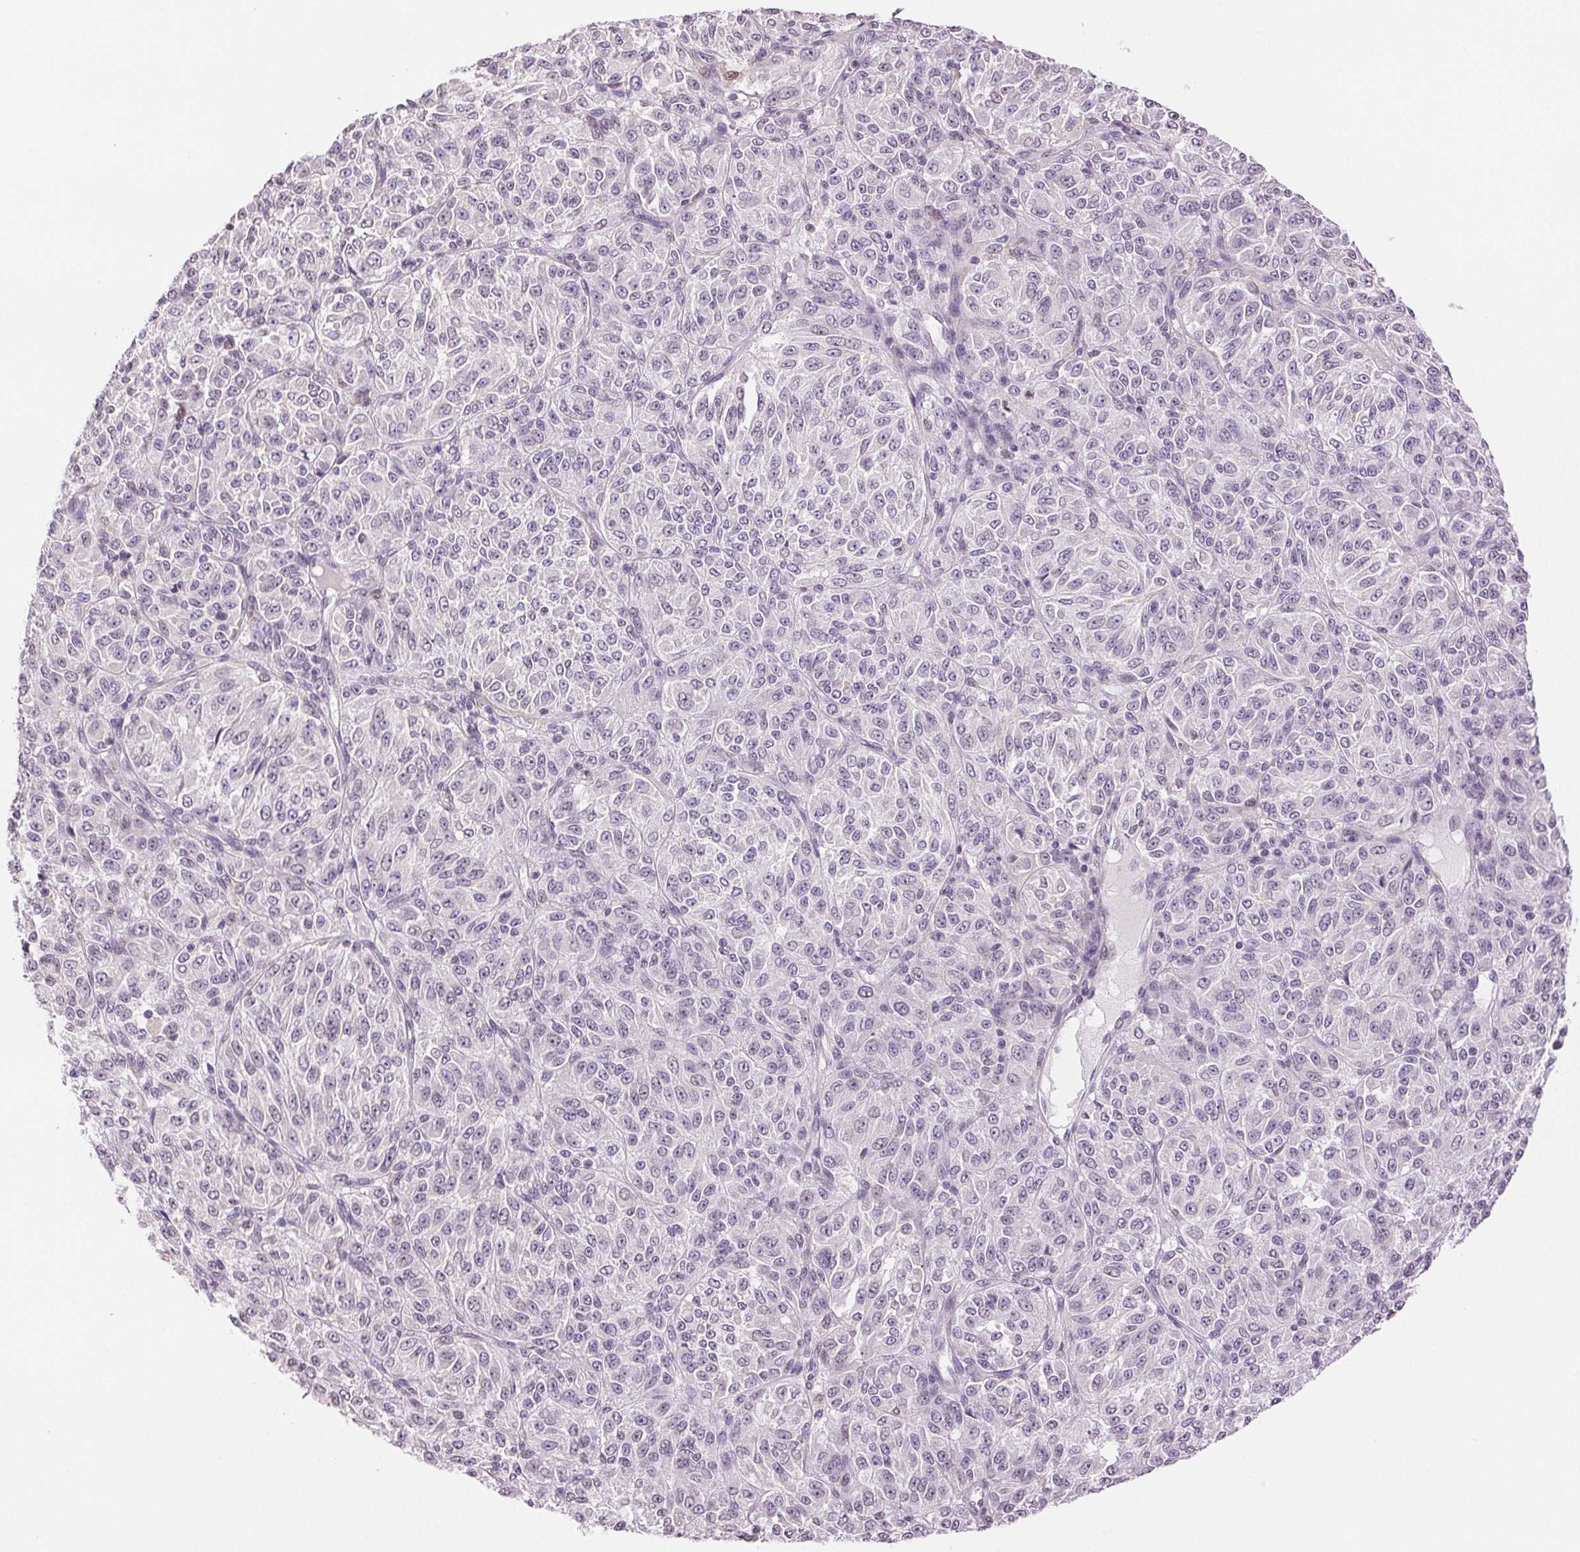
{"staining": {"intensity": "negative", "quantity": "none", "location": "none"}, "tissue": "melanoma", "cell_type": "Tumor cells", "image_type": "cancer", "snomed": [{"axis": "morphology", "description": "Malignant melanoma, Metastatic site"}, {"axis": "topography", "description": "Brain"}], "caption": "The image displays no significant positivity in tumor cells of melanoma.", "gene": "TNNT3", "patient": {"sex": "female", "age": 56}}